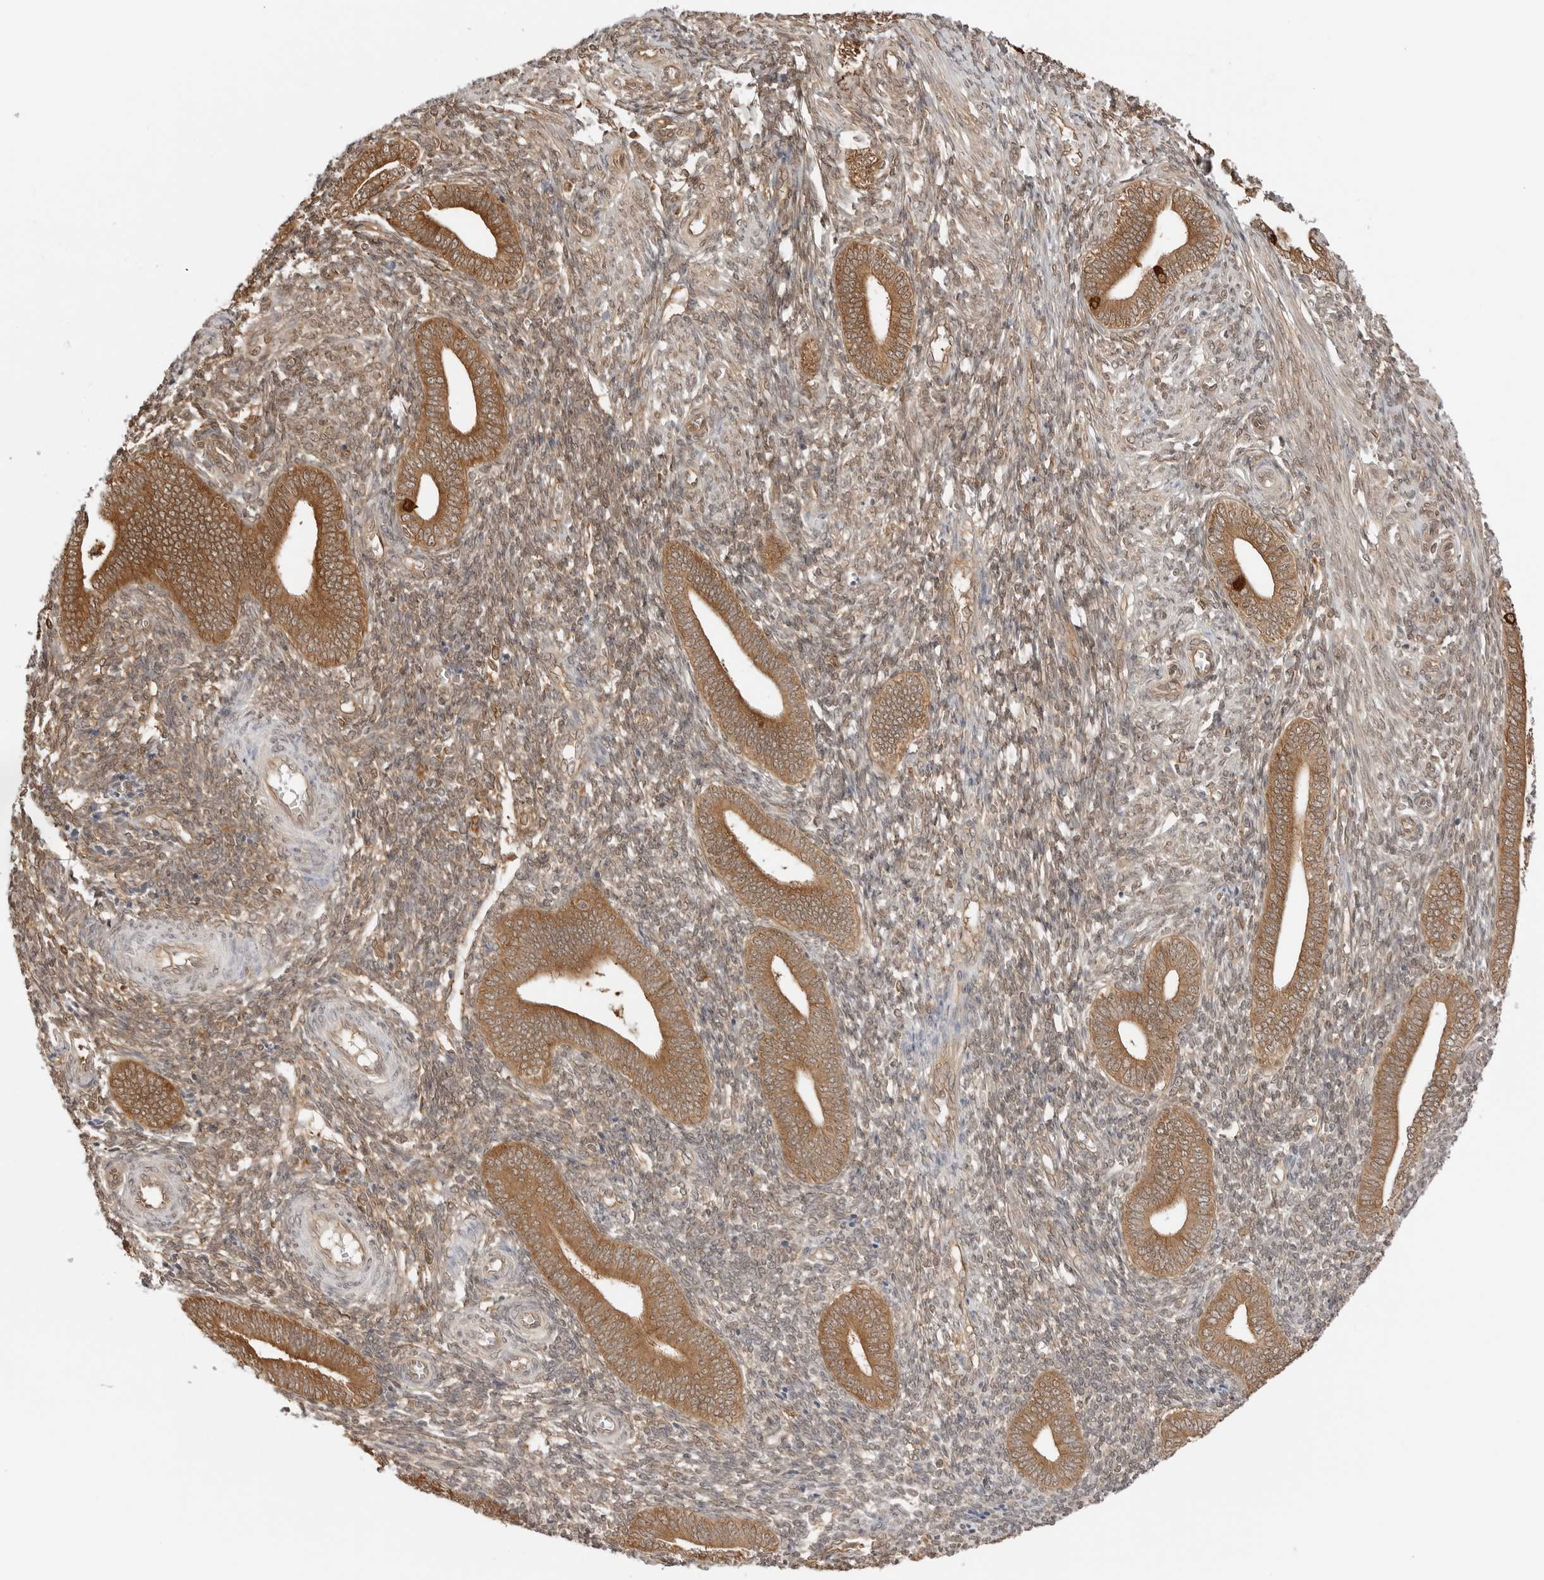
{"staining": {"intensity": "weak", "quantity": "25%-75%", "location": "cytoplasmic/membranous,nuclear"}, "tissue": "endometrium", "cell_type": "Cells in endometrial stroma", "image_type": "normal", "snomed": [{"axis": "morphology", "description": "Normal tissue, NOS"}, {"axis": "topography", "description": "Uterus"}, {"axis": "topography", "description": "Endometrium"}], "caption": "Cells in endometrial stroma reveal low levels of weak cytoplasmic/membranous,nuclear positivity in approximately 25%-75% of cells in normal human endometrium. Immunohistochemistry (ihc) stains the protein in brown and the nuclei are stained blue.", "gene": "NUDC", "patient": {"sex": "female", "age": 33}}